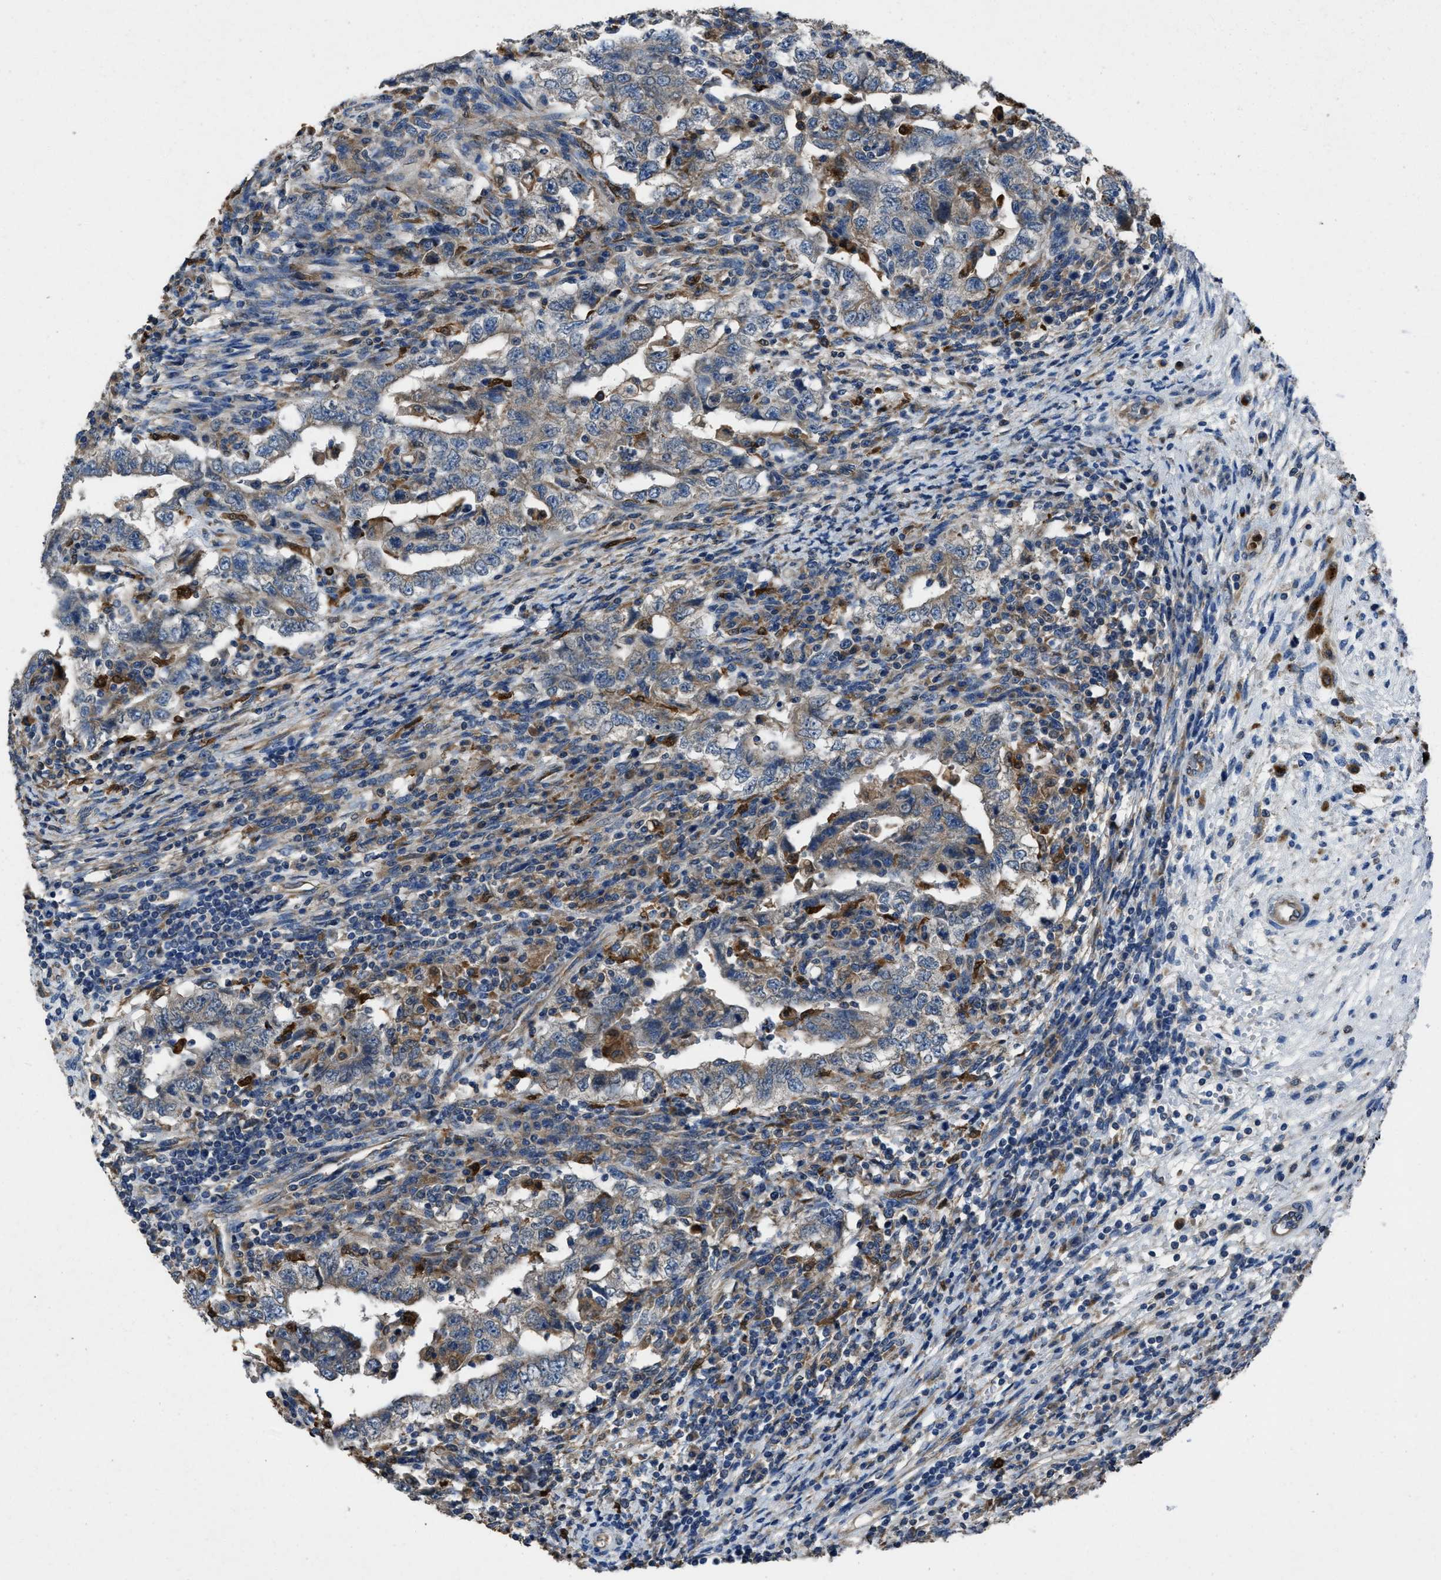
{"staining": {"intensity": "moderate", "quantity": "<25%", "location": "cytoplasmic/membranous"}, "tissue": "testis cancer", "cell_type": "Tumor cells", "image_type": "cancer", "snomed": [{"axis": "morphology", "description": "Carcinoma, Embryonal, NOS"}, {"axis": "topography", "description": "Testis"}], "caption": "DAB (3,3'-diaminobenzidine) immunohistochemical staining of embryonal carcinoma (testis) reveals moderate cytoplasmic/membranous protein positivity in approximately <25% of tumor cells.", "gene": "ANGPT1", "patient": {"sex": "male", "age": 26}}